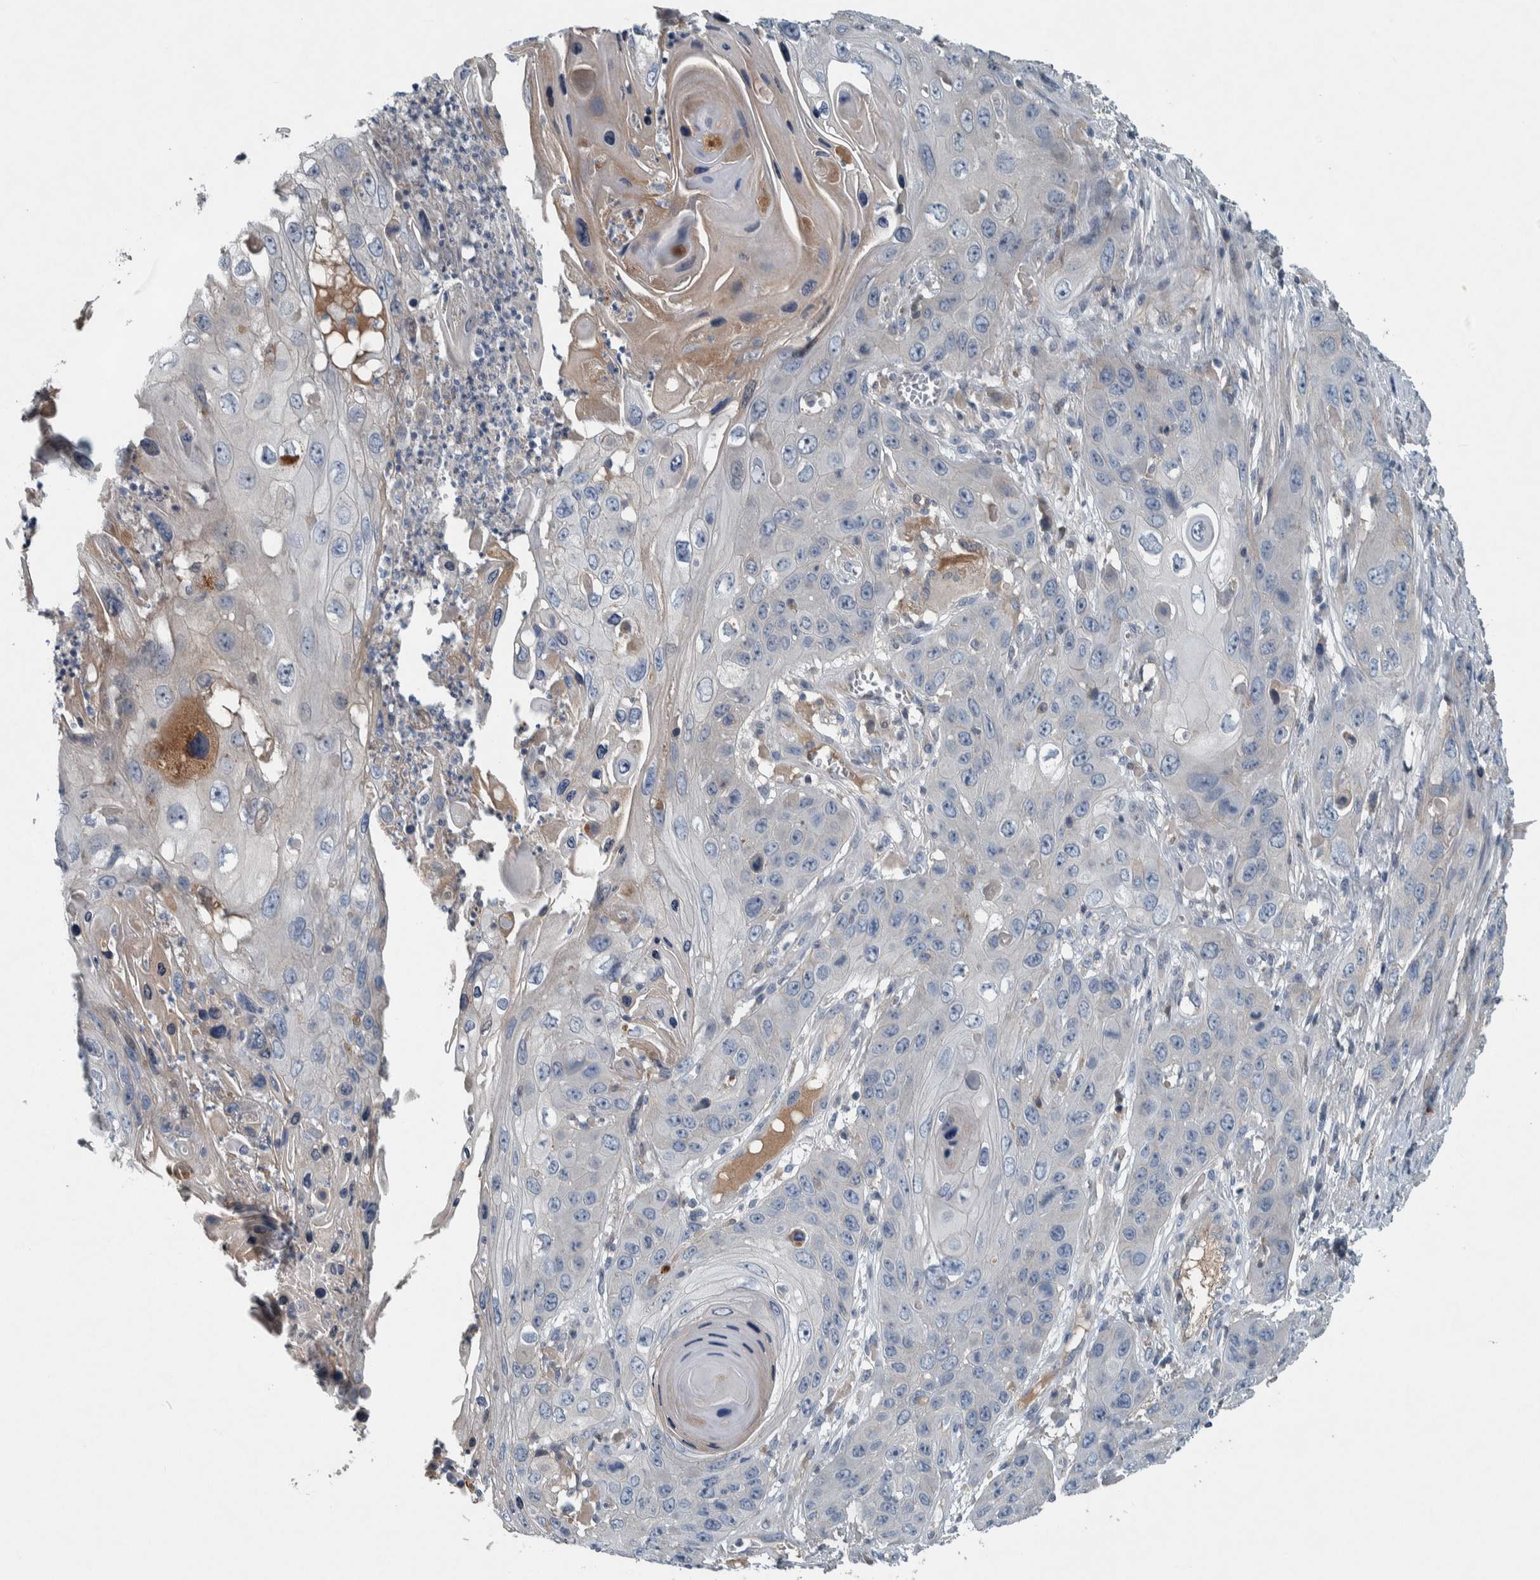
{"staining": {"intensity": "negative", "quantity": "none", "location": "none"}, "tissue": "skin cancer", "cell_type": "Tumor cells", "image_type": "cancer", "snomed": [{"axis": "morphology", "description": "Squamous cell carcinoma, NOS"}, {"axis": "topography", "description": "Skin"}], "caption": "This micrograph is of skin squamous cell carcinoma stained with immunohistochemistry to label a protein in brown with the nuclei are counter-stained blue. There is no expression in tumor cells. The staining was performed using DAB (3,3'-diaminobenzidine) to visualize the protein expression in brown, while the nuclei were stained in blue with hematoxylin (Magnification: 20x).", "gene": "SERPINC1", "patient": {"sex": "male", "age": 55}}